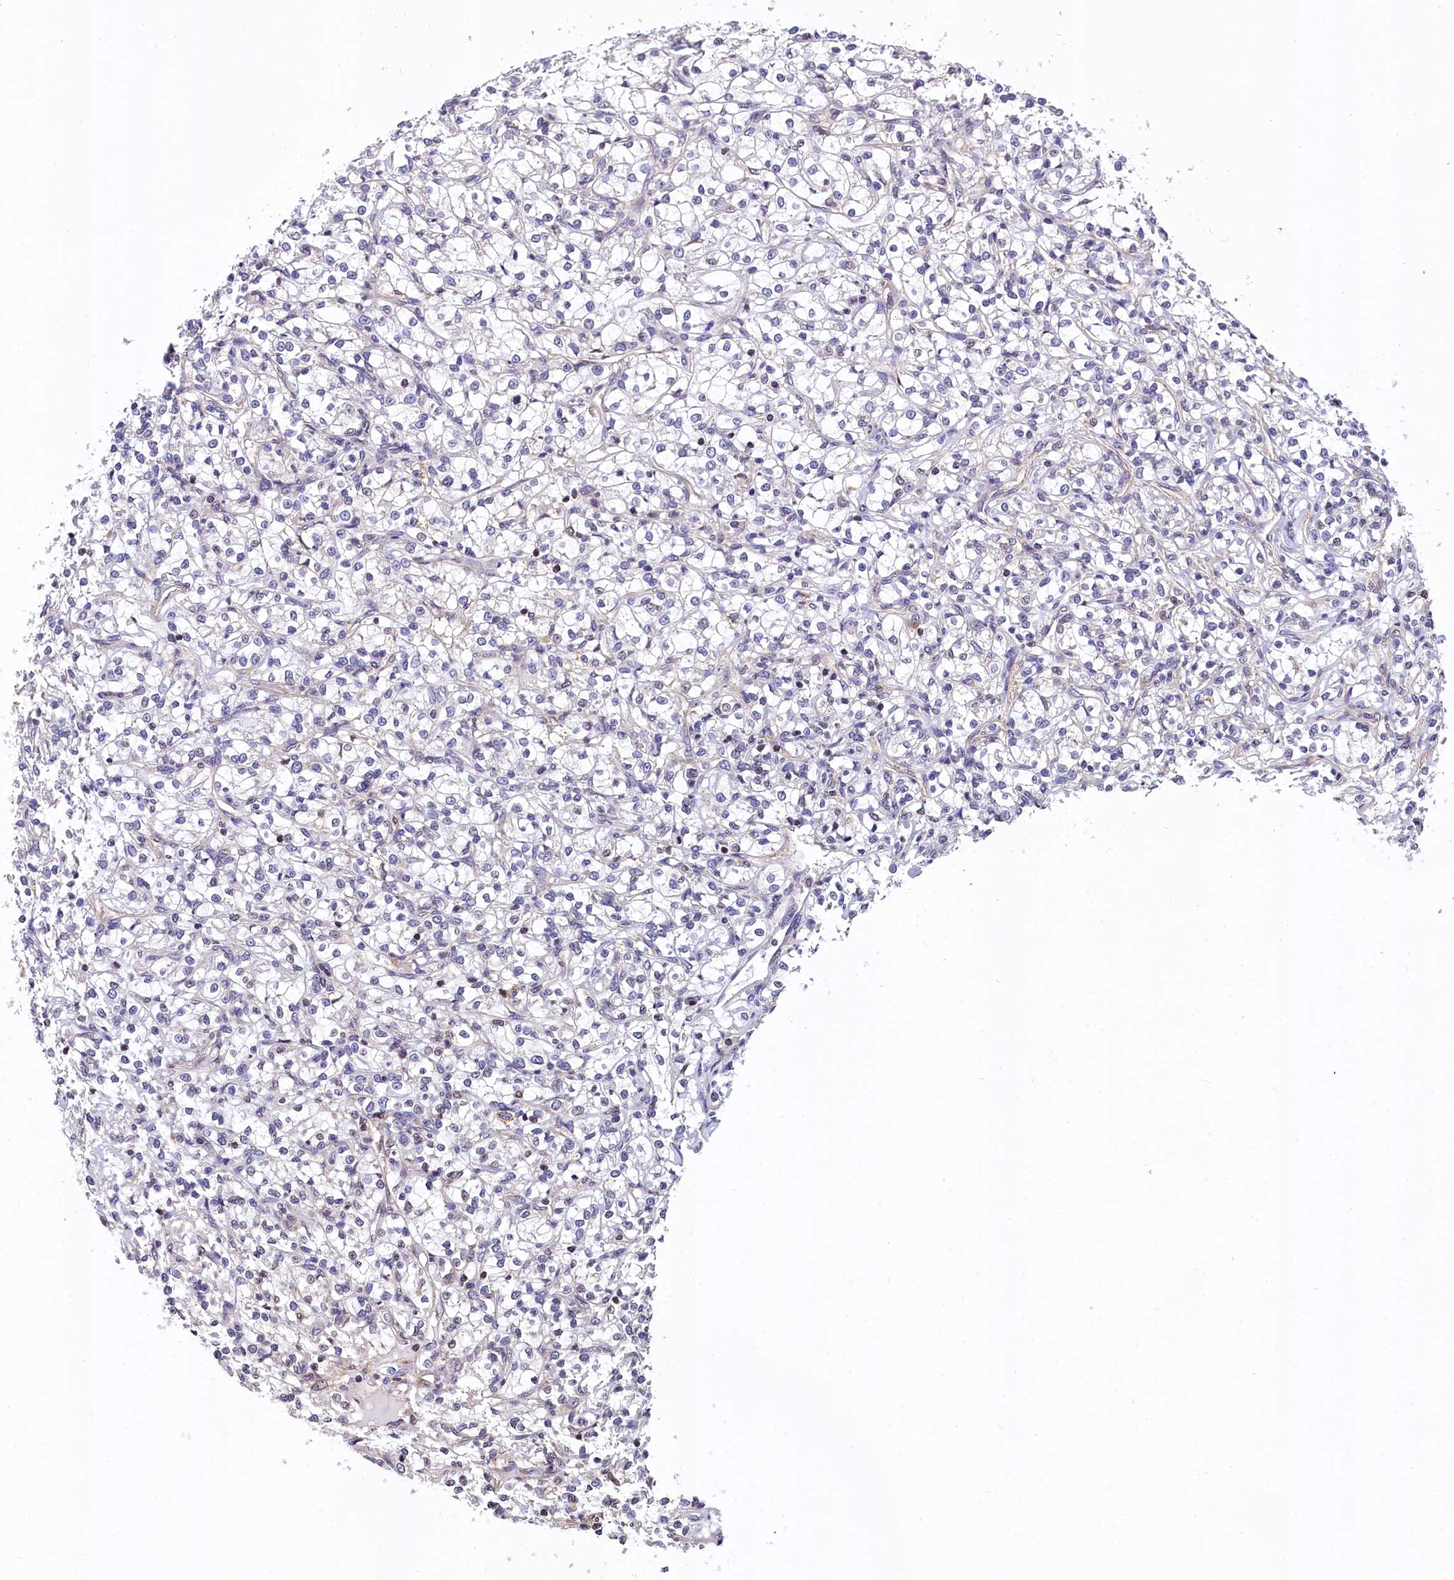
{"staining": {"intensity": "weak", "quantity": "<25%", "location": "cytoplasmic/membranous"}, "tissue": "renal cancer", "cell_type": "Tumor cells", "image_type": "cancer", "snomed": [{"axis": "morphology", "description": "Adenocarcinoma, NOS"}, {"axis": "topography", "description": "Kidney"}], "caption": "DAB immunohistochemical staining of human adenocarcinoma (renal) exhibits no significant positivity in tumor cells.", "gene": "ZNF2", "patient": {"sex": "female", "age": 69}}